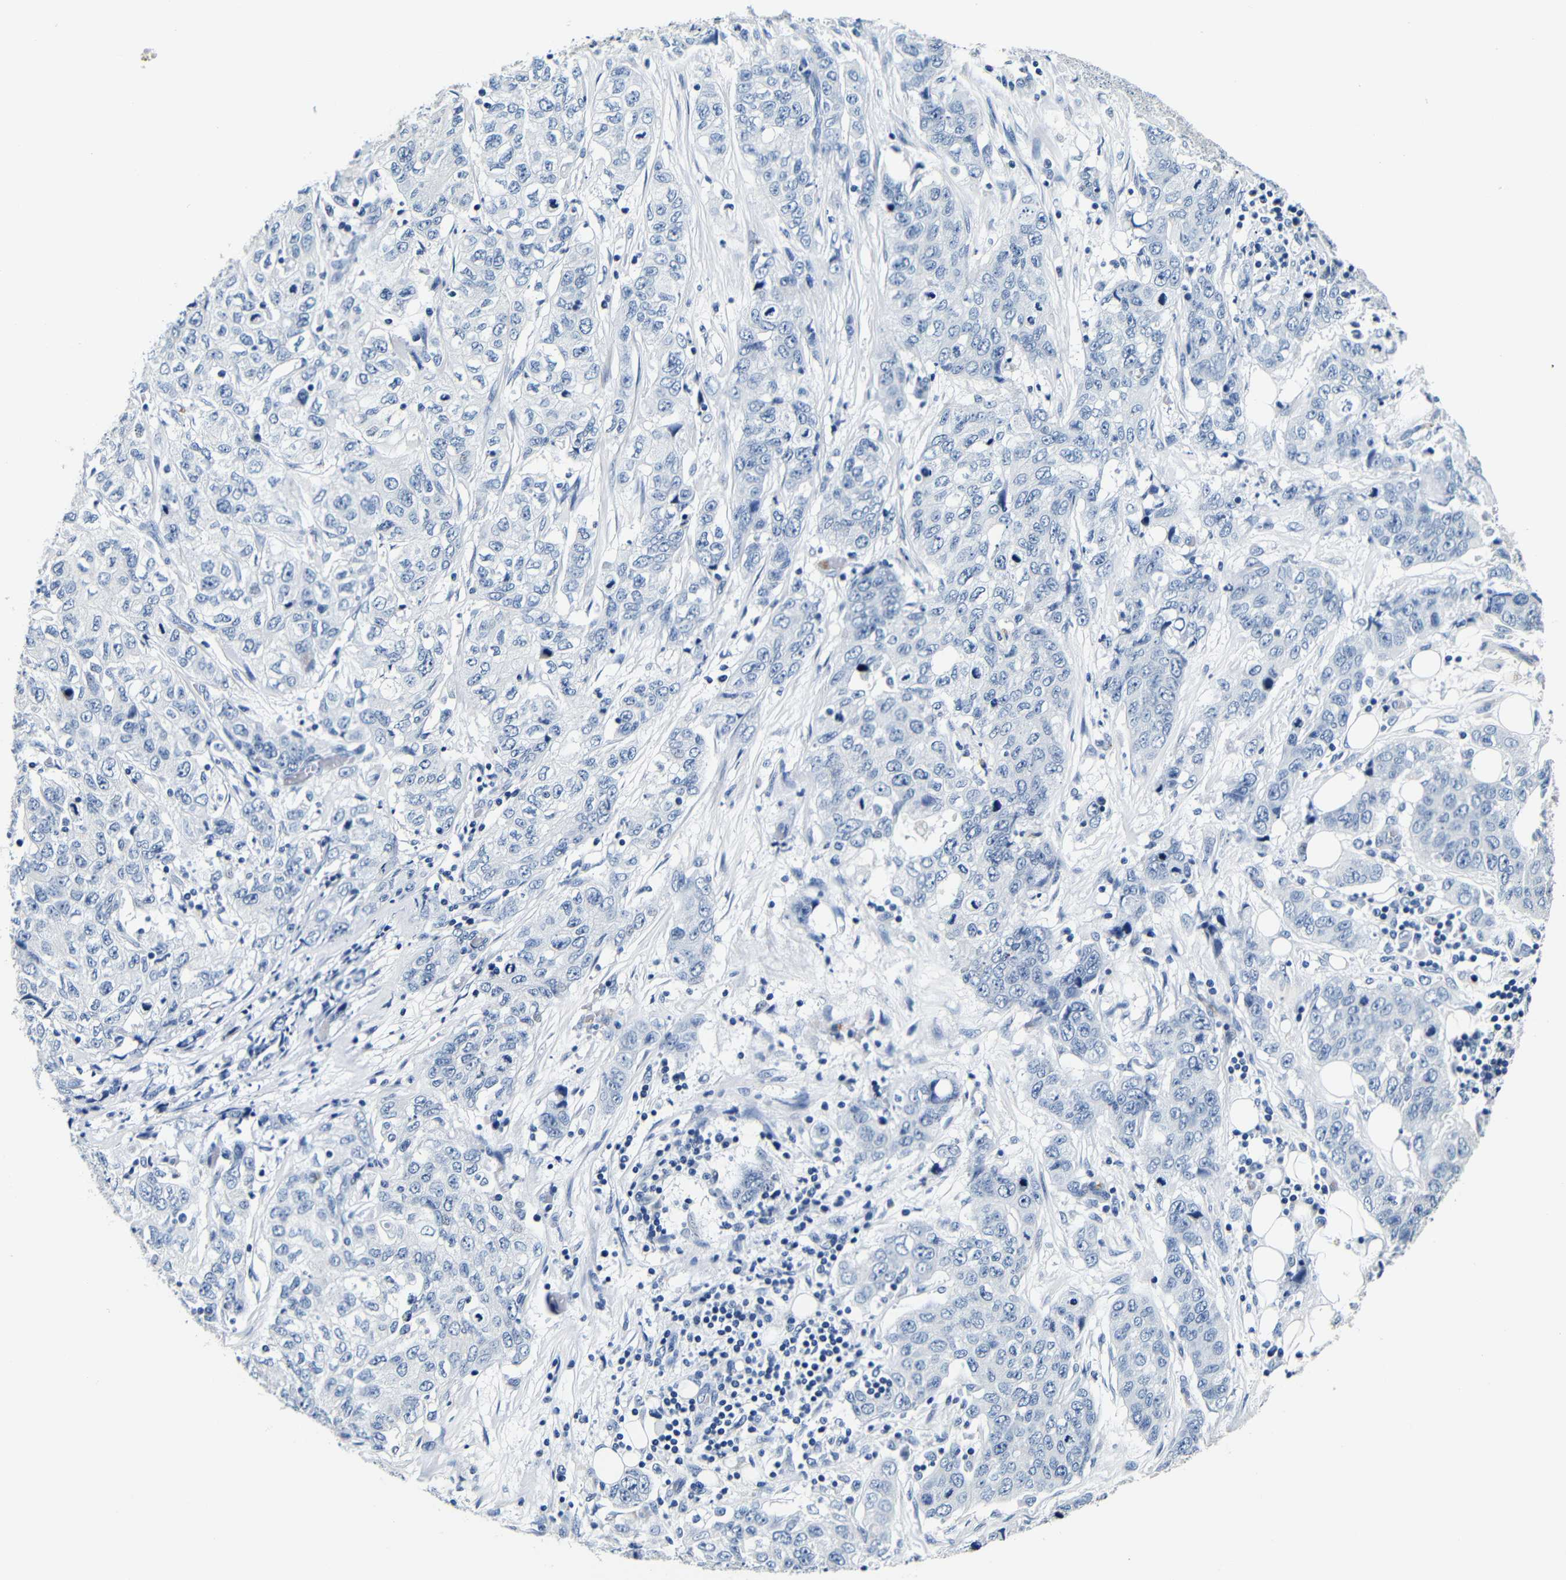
{"staining": {"intensity": "negative", "quantity": "none", "location": "none"}, "tissue": "stomach cancer", "cell_type": "Tumor cells", "image_type": "cancer", "snomed": [{"axis": "morphology", "description": "Adenocarcinoma, NOS"}, {"axis": "topography", "description": "Stomach"}], "caption": "Tumor cells are negative for protein expression in human adenocarcinoma (stomach).", "gene": "GP1BA", "patient": {"sex": "male", "age": 48}}